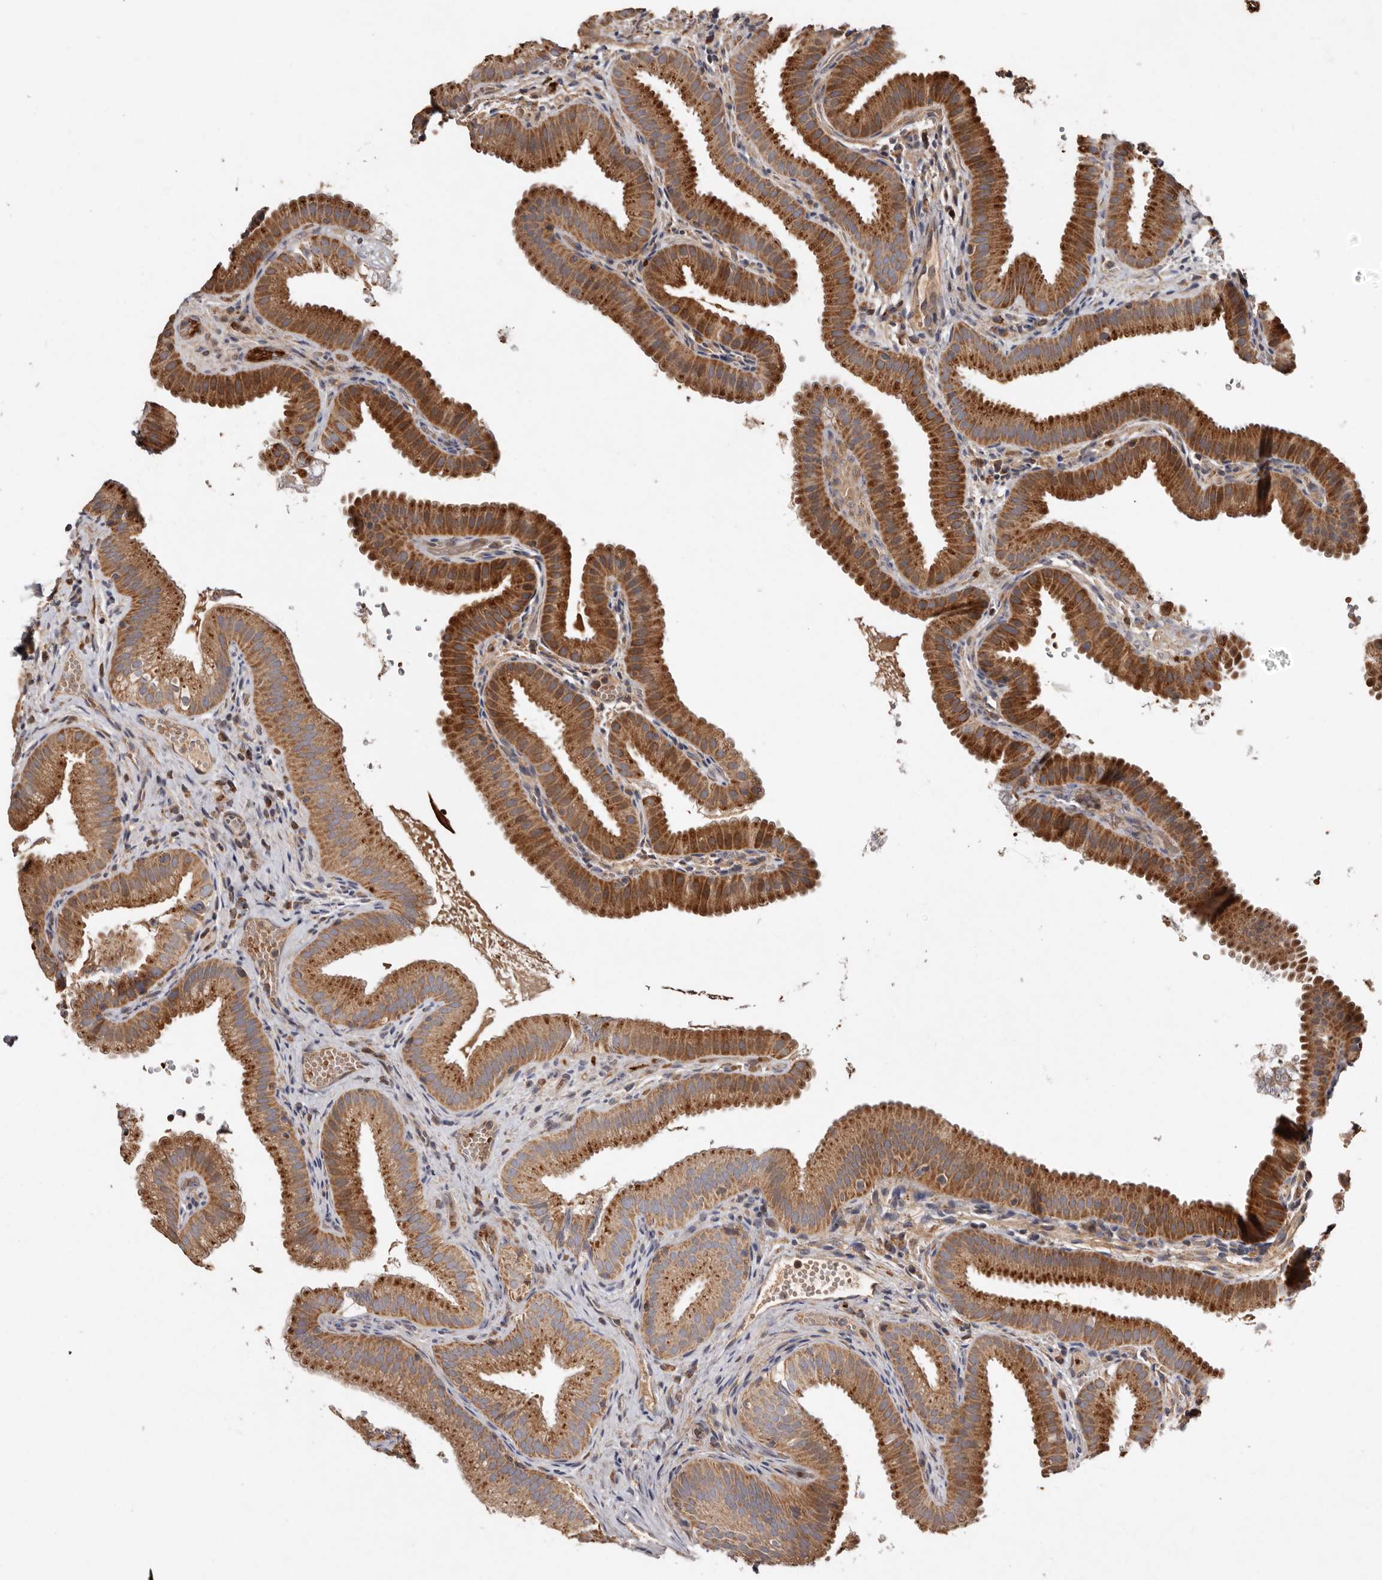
{"staining": {"intensity": "strong", "quantity": ">75%", "location": "cytoplasmic/membranous"}, "tissue": "gallbladder", "cell_type": "Glandular cells", "image_type": "normal", "snomed": [{"axis": "morphology", "description": "Normal tissue, NOS"}, {"axis": "topography", "description": "Gallbladder"}], "caption": "The photomicrograph exhibits a brown stain indicating the presence of a protein in the cytoplasmic/membranous of glandular cells in gallbladder. The staining is performed using DAB (3,3'-diaminobenzidine) brown chromogen to label protein expression. The nuclei are counter-stained blue using hematoxylin.", "gene": "GOT1L1", "patient": {"sex": "female", "age": 30}}